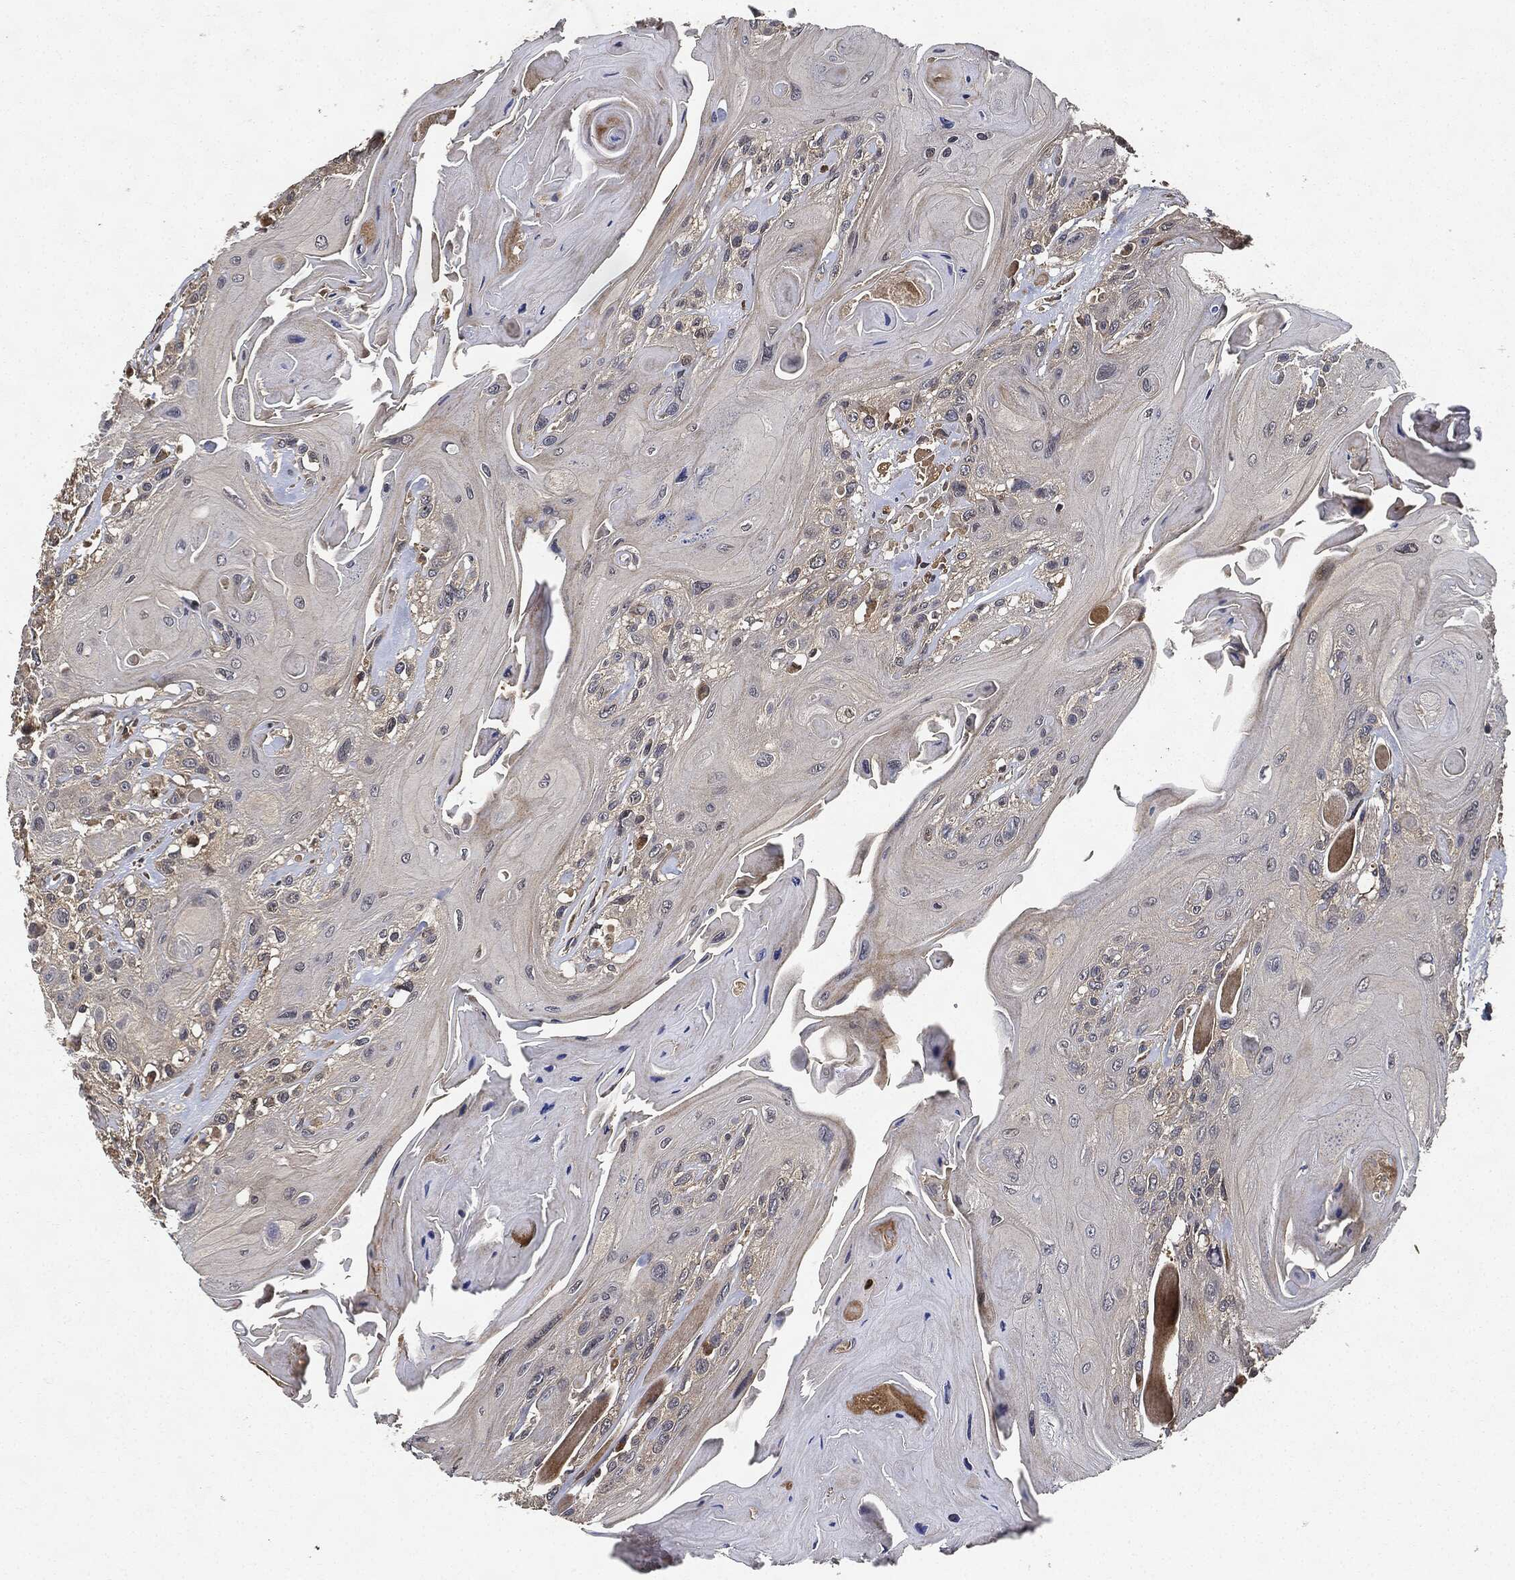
{"staining": {"intensity": "negative", "quantity": "none", "location": "none"}, "tissue": "head and neck cancer", "cell_type": "Tumor cells", "image_type": "cancer", "snomed": [{"axis": "morphology", "description": "Squamous cell carcinoma, NOS"}, {"axis": "topography", "description": "Head-Neck"}], "caption": "DAB (3,3'-diaminobenzidine) immunohistochemical staining of human squamous cell carcinoma (head and neck) demonstrates no significant expression in tumor cells. (DAB (3,3'-diaminobenzidine) immunohistochemistry with hematoxylin counter stain).", "gene": "MLST8", "patient": {"sex": "female", "age": 59}}